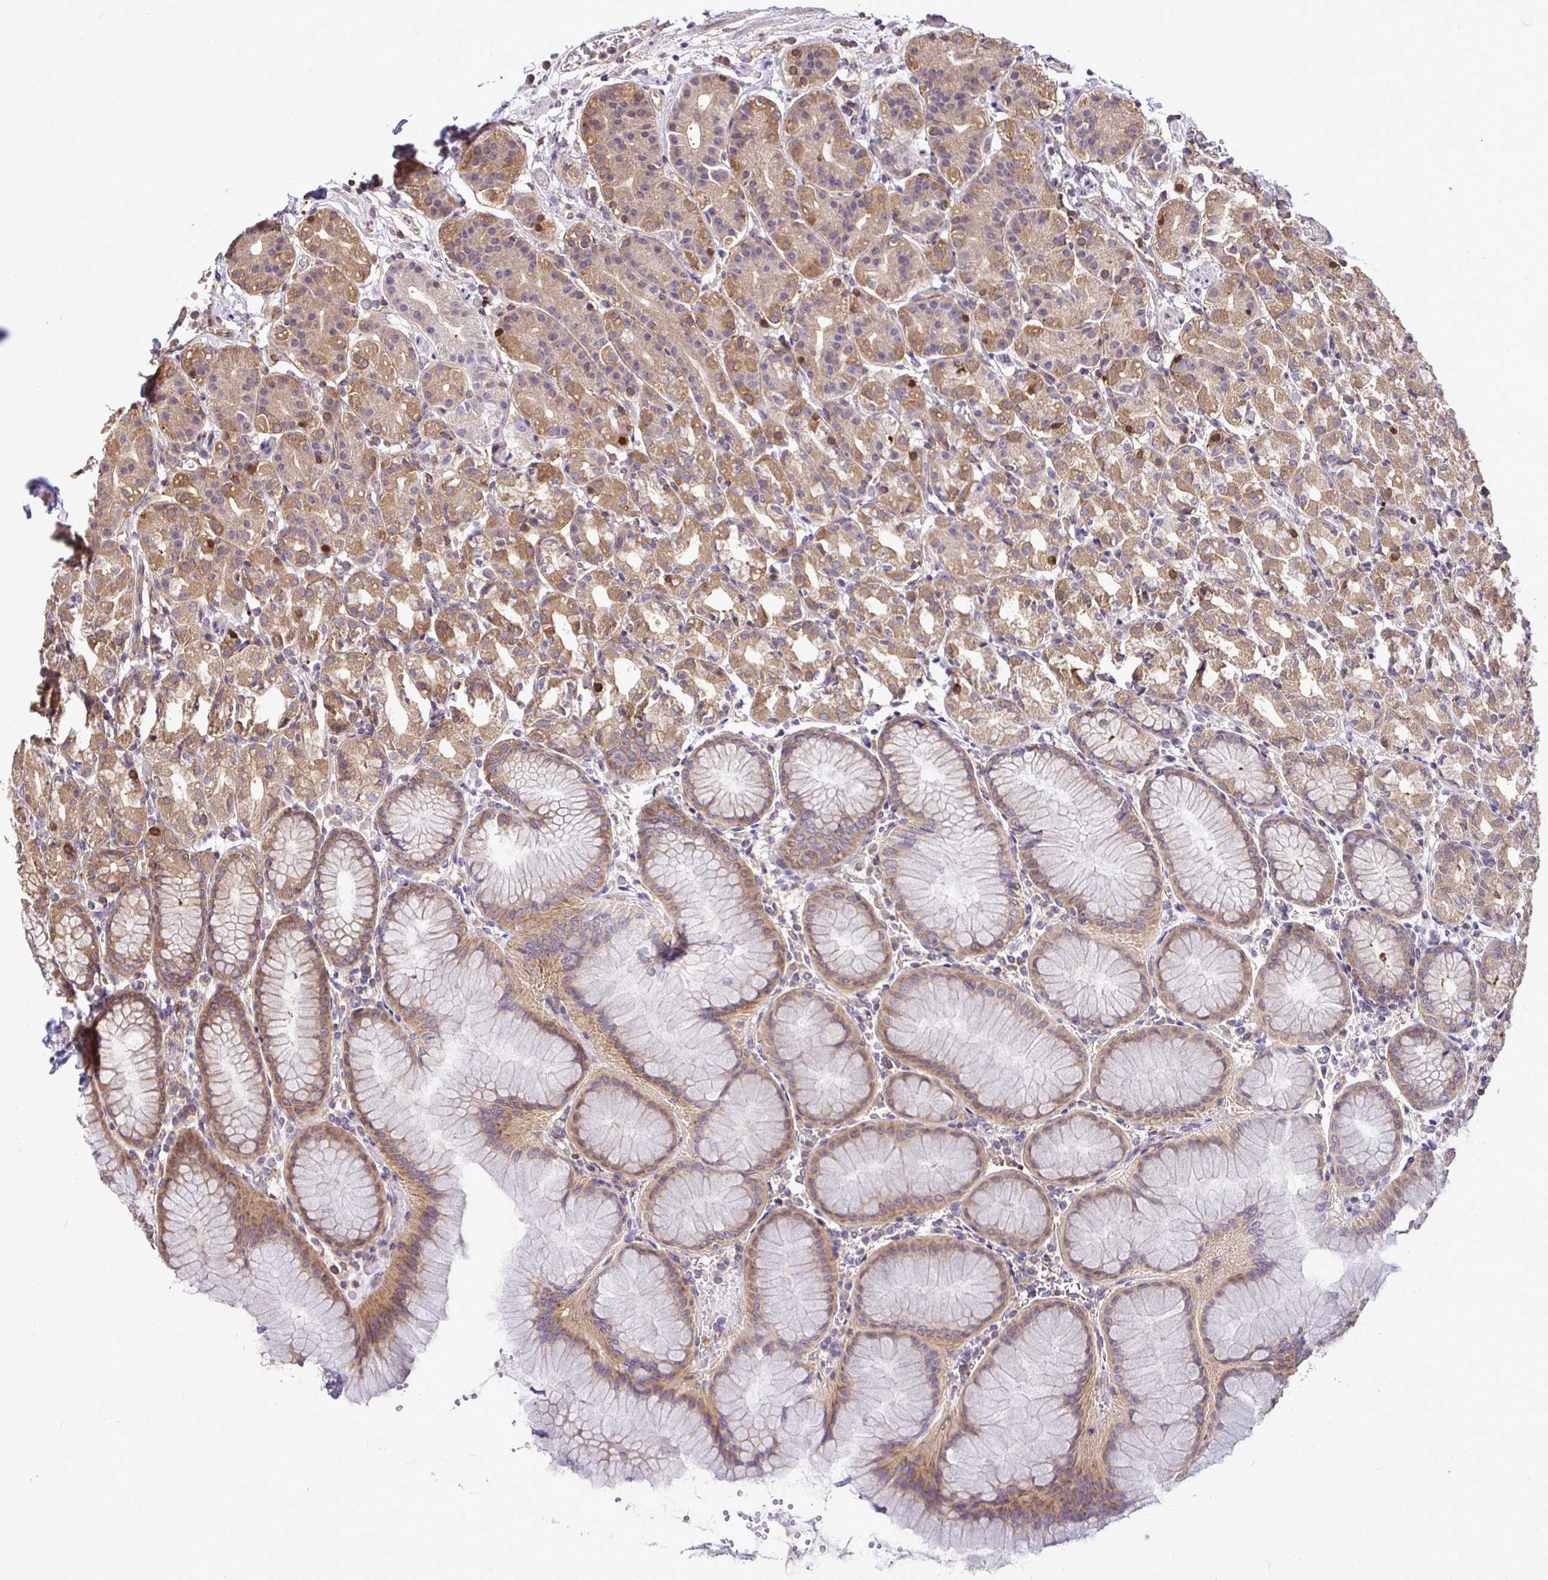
{"staining": {"intensity": "moderate", "quantity": ">75%", "location": "cytoplasmic/membranous"}, "tissue": "stomach", "cell_type": "Glandular cells", "image_type": "normal", "snomed": [{"axis": "morphology", "description": "Normal tissue, NOS"}, {"axis": "topography", "description": "Stomach"}], "caption": "This is a micrograph of immunohistochemistry (IHC) staining of normal stomach, which shows moderate expression in the cytoplasmic/membranous of glandular cells.", "gene": "FMR1", "patient": {"sex": "female", "age": 57}}